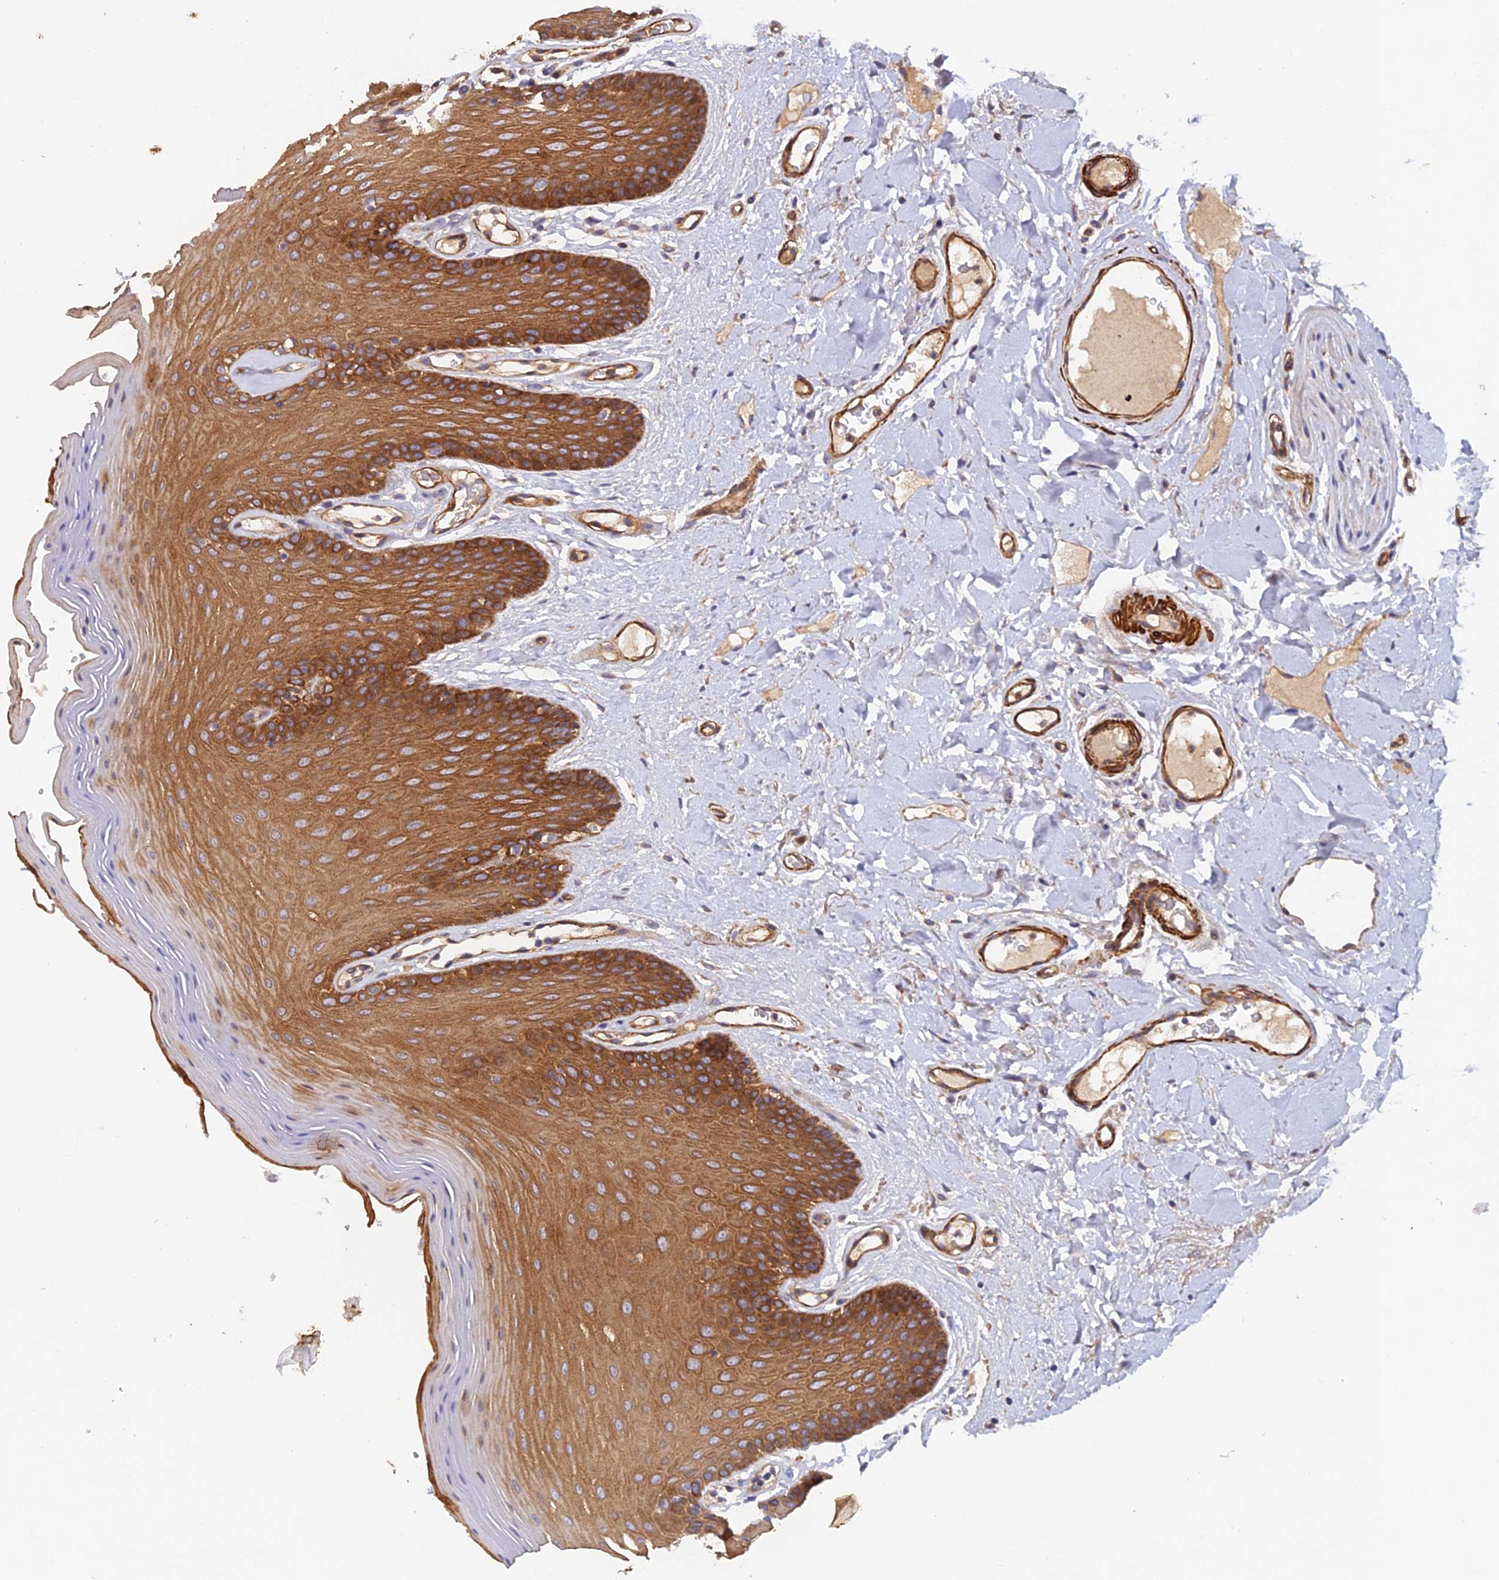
{"staining": {"intensity": "strong", "quantity": ">75%", "location": "cytoplasmic/membranous"}, "tissue": "oral mucosa", "cell_type": "Squamous epithelial cells", "image_type": "normal", "snomed": [{"axis": "morphology", "description": "Normal tissue, NOS"}, {"axis": "morphology", "description": "Squamous cell carcinoma, NOS"}, {"axis": "topography", "description": "Skeletal muscle"}, {"axis": "topography", "description": "Adipose tissue"}, {"axis": "topography", "description": "Vascular tissue"}, {"axis": "topography", "description": "Oral tissue"}, {"axis": "topography", "description": "Peripheral nerve tissue"}, {"axis": "topography", "description": "Head-Neck"}], "caption": "A high-resolution photomicrograph shows immunohistochemistry (IHC) staining of unremarkable oral mucosa, which reveals strong cytoplasmic/membranous staining in about >75% of squamous epithelial cells.", "gene": "RALGAPA2", "patient": {"sex": "male", "age": 71}}